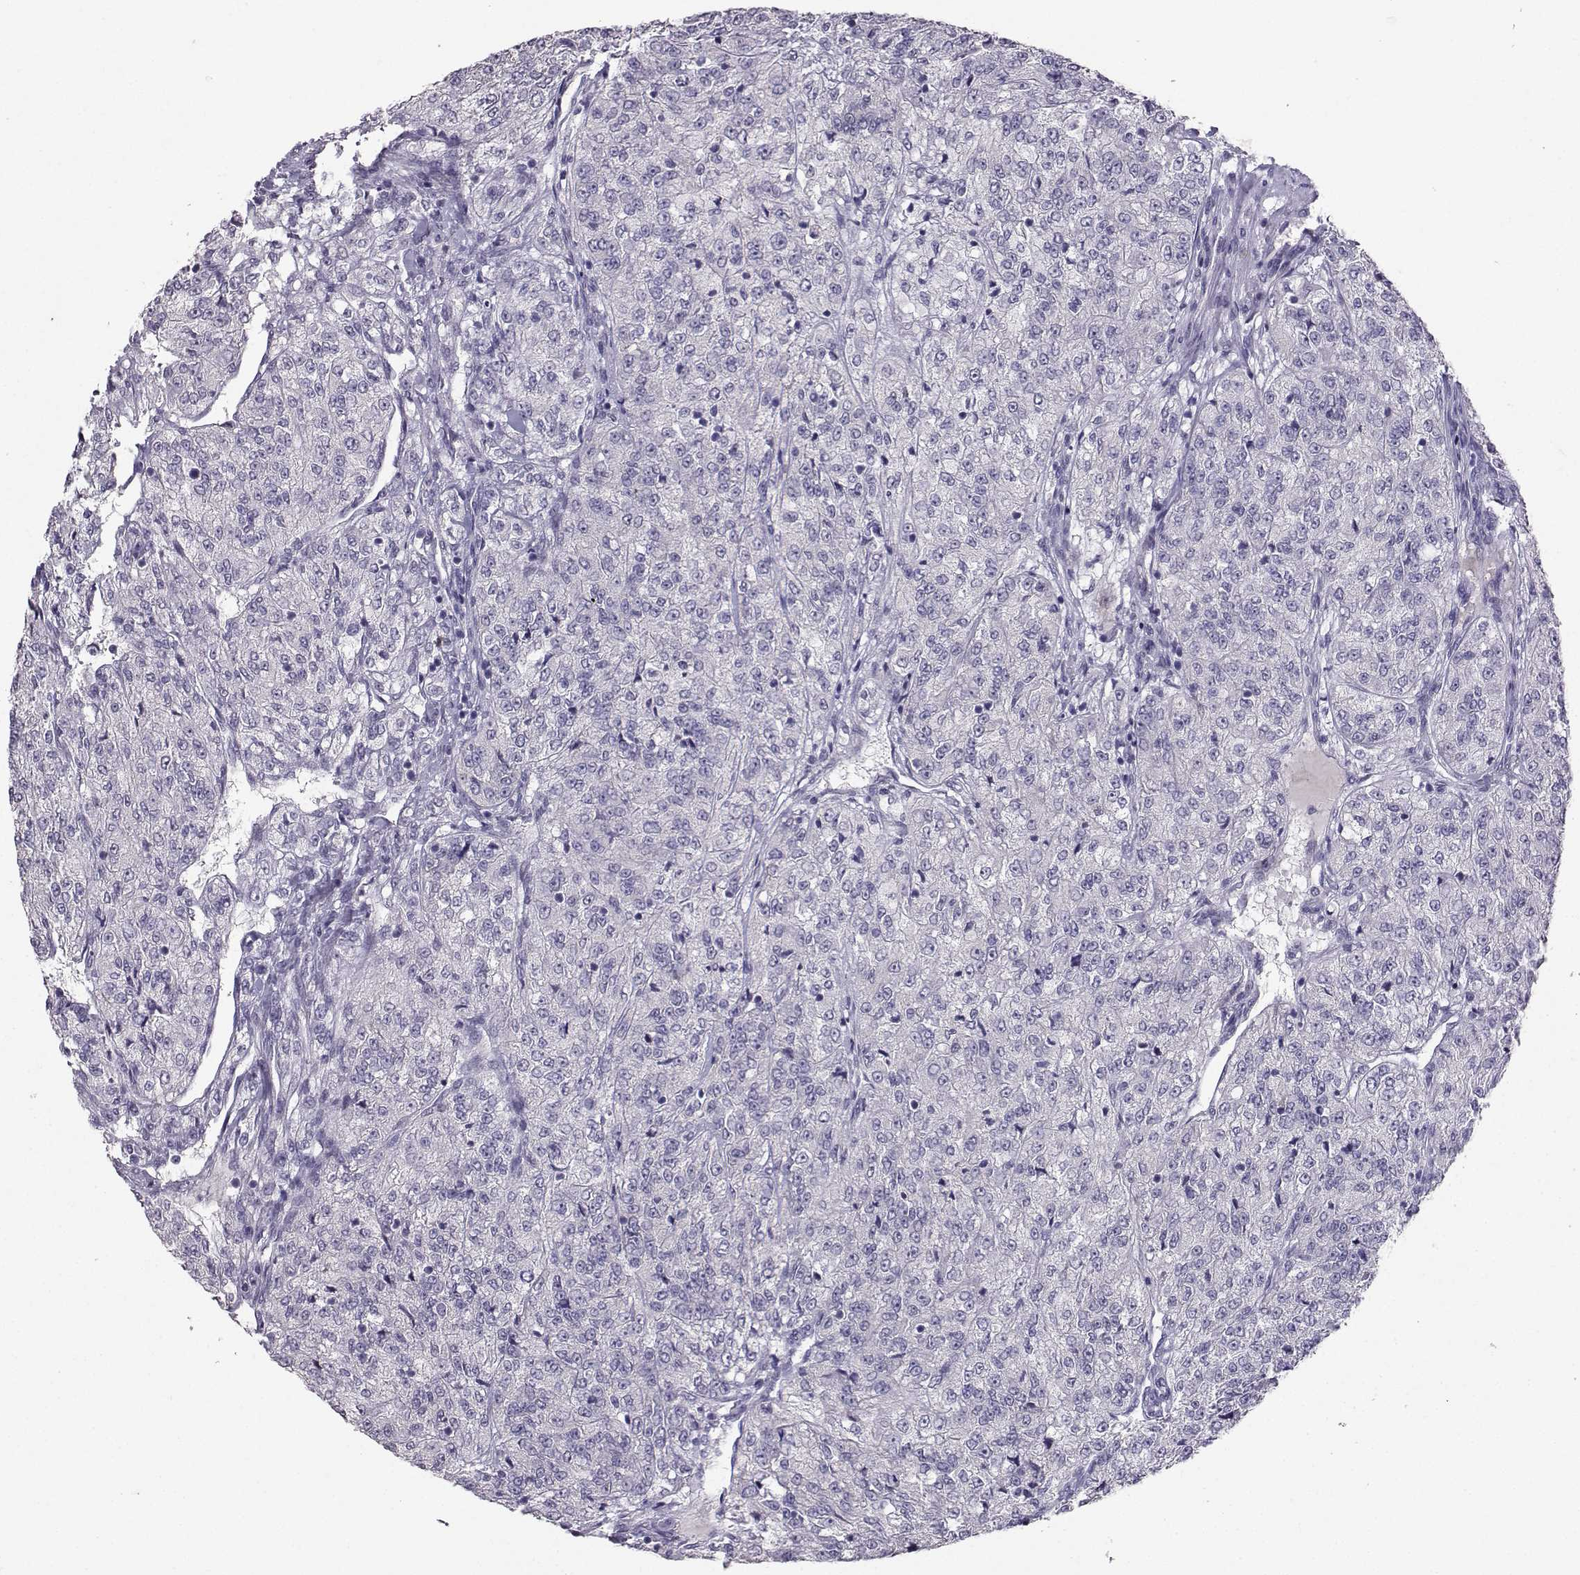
{"staining": {"intensity": "negative", "quantity": "none", "location": "none"}, "tissue": "renal cancer", "cell_type": "Tumor cells", "image_type": "cancer", "snomed": [{"axis": "morphology", "description": "Adenocarcinoma, NOS"}, {"axis": "topography", "description": "Kidney"}], "caption": "Renal cancer (adenocarcinoma) was stained to show a protein in brown. There is no significant staining in tumor cells.", "gene": "CARTPT", "patient": {"sex": "female", "age": 63}}